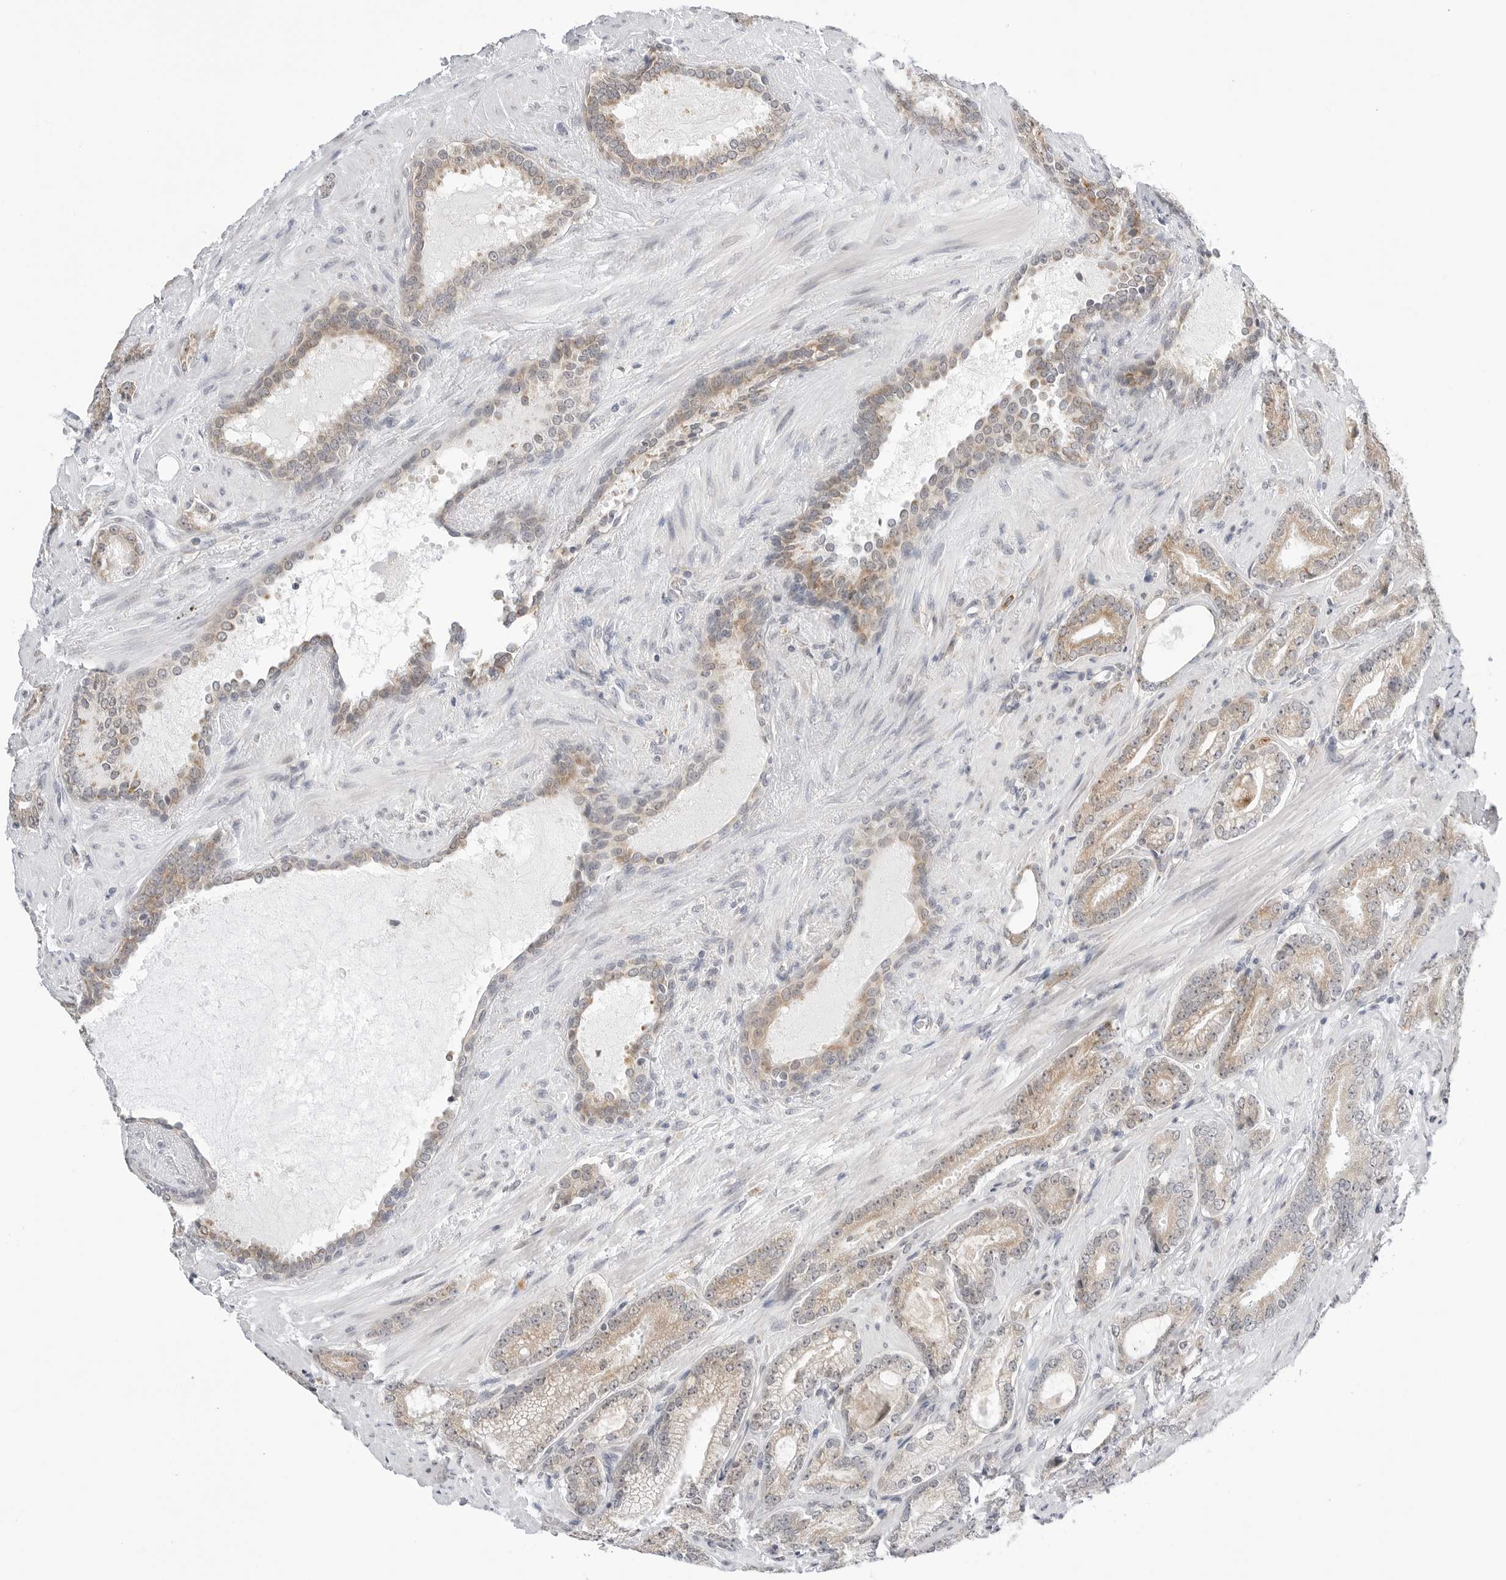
{"staining": {"intensity": "weak", "quantity": "25%-75%", "location": "cytoplasmic/membranous"}, "tissue": "prostate cancer", "cell_type": "Tumor cells", "image_type": "cancer", "snomed": [{"axis": "morphology", "description": "Adenocarcinoma, High grade"}, {"axis": "topography", "description": "Prostate"}], "caption": "Prostate adenocarcinoma (high-grade) was stained to show a protein in brown. There is low levels of weak cytoplasmic/membranous staining in about 25%-75% of tumor cells. (DAB = brown stain, brightfield microscopy at high magnification).", "gene": "RPN1", "patient": {"sex": "male", "age": 73}}